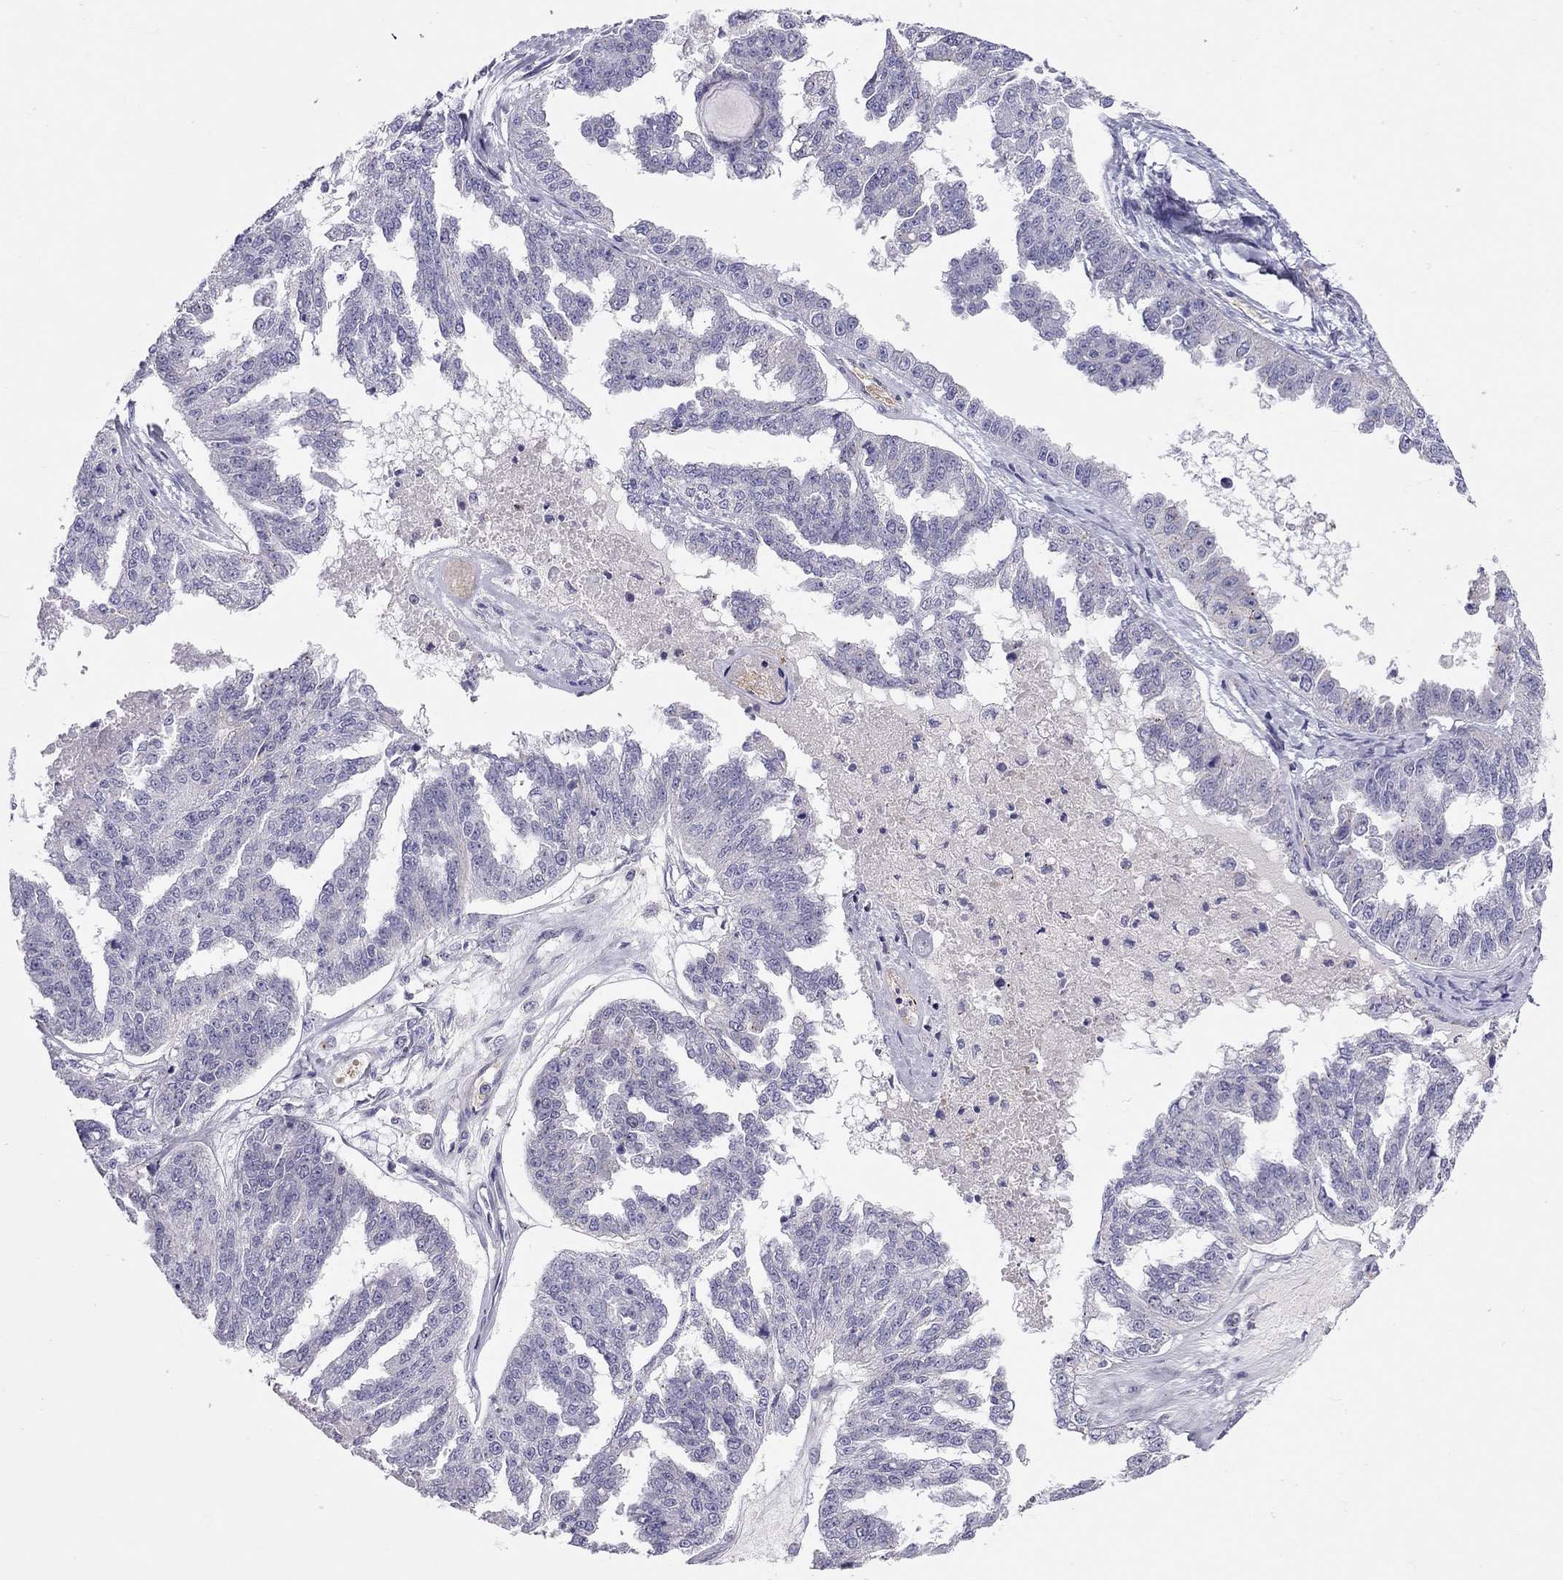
{"staining": {"intensity": "negative", "quantity": "none", "location": "none"}, "tissue": "ovarian cancer", "cell_type": "Tumor cells", "image_type": "cancer", "snomed": [{"axis": "morphology", "description": "Cystadenocarcinoma, serous, NOS"}, {"axis": "topography", "description": "Ovary"}], "caption": "Ovarian cancer (serous cystadenocarcinoma) was stained to show a protein in brown. There is no significant positivity in tumor cells. The staining is performed using DAB (3,3'-diaminobenzidine) brown chromogen with nuclei counter-stained in using hematoxylin.", "gene": "FRMD1", "patient": {"sex": "female", "age": 58}}